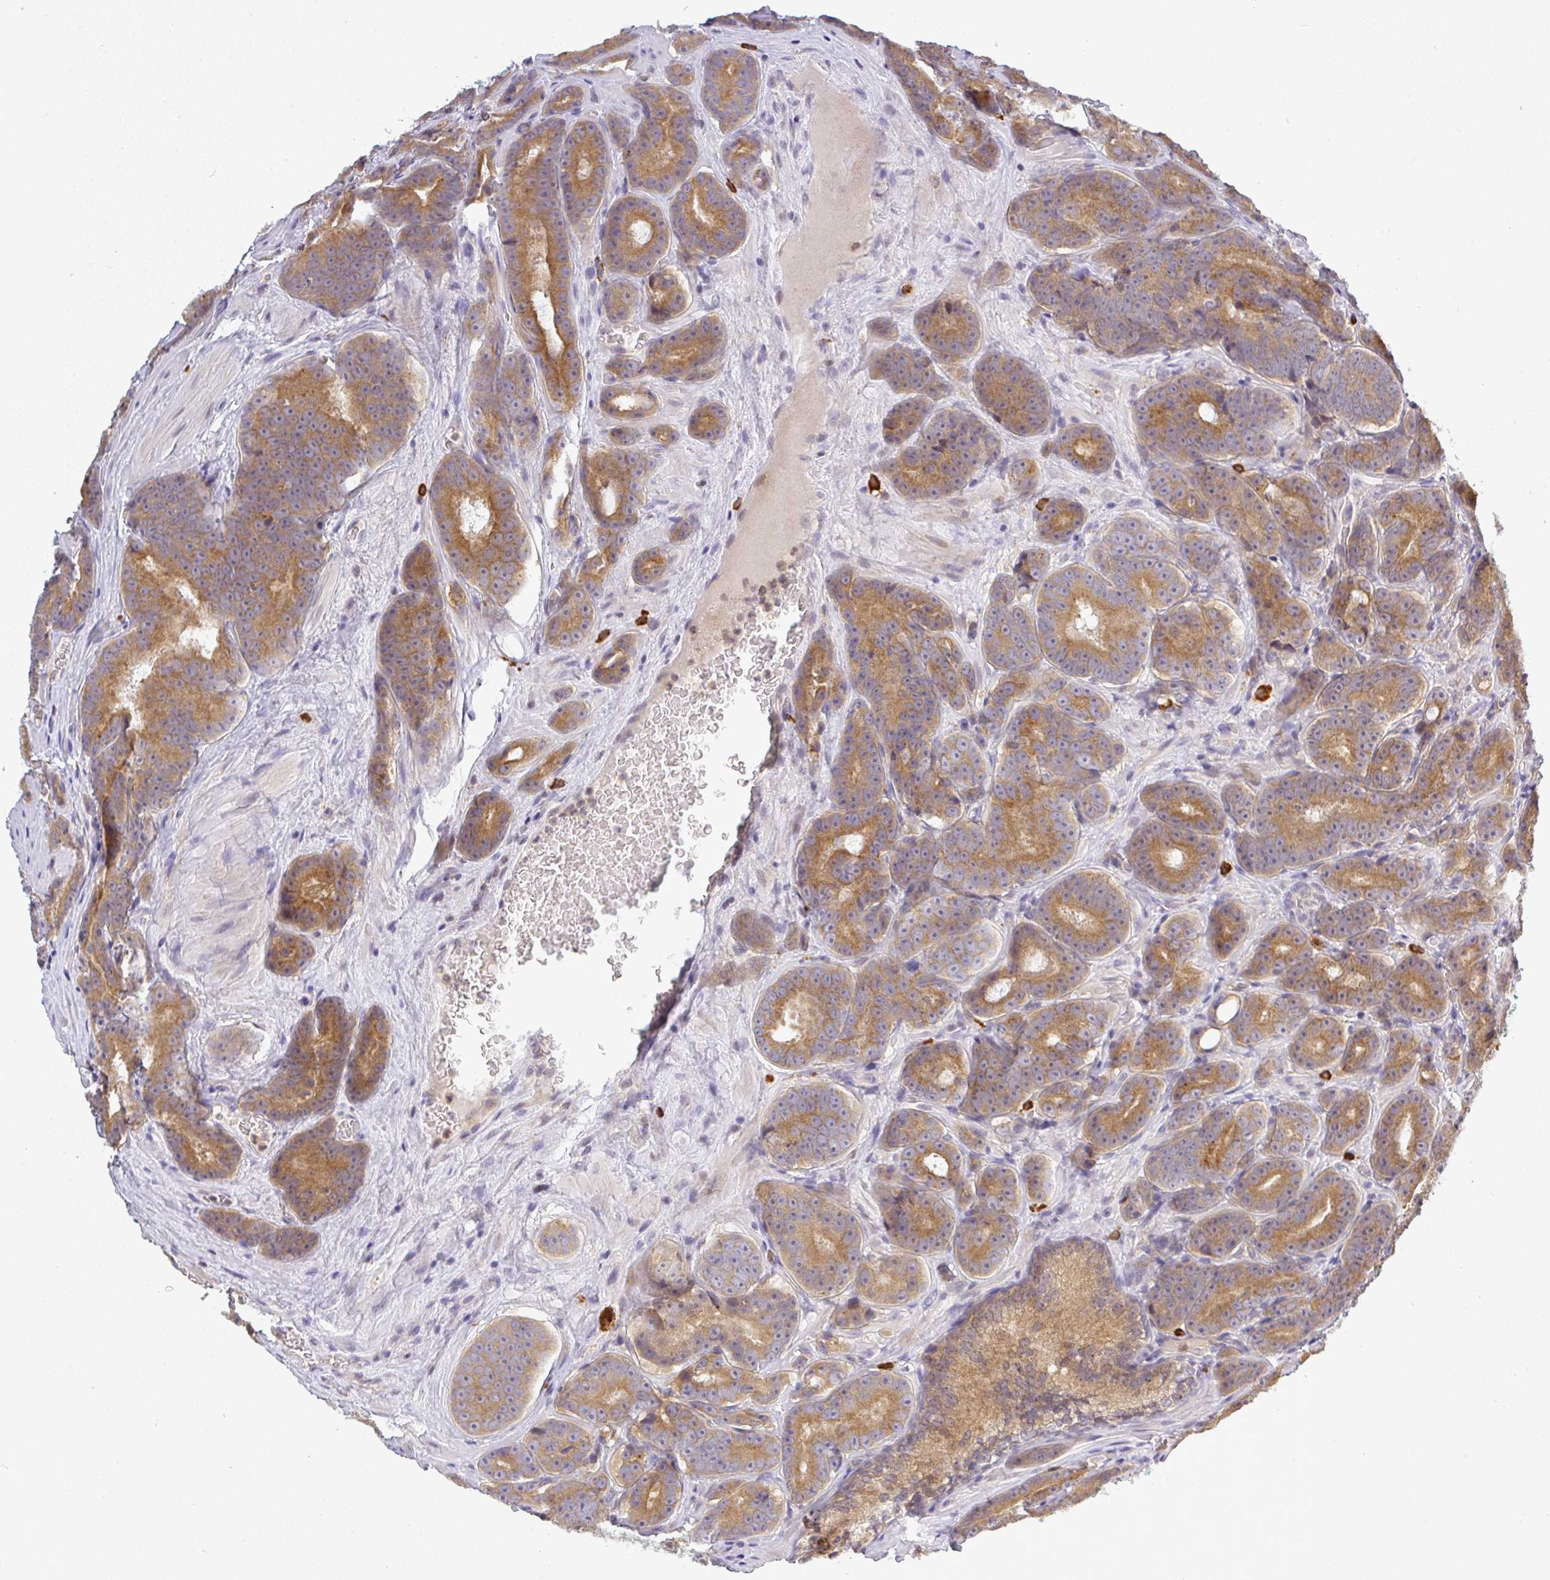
{"staining": {"intensity": "moderate", "quantity": ">75%", "location": "cytoplasmic/membranous"}, "tissue": "prostate cancer", "cell_type": "Tumor cells", "image_type": "cancer", "snomed": [{"axis": "morphology", "description": "Adenocarcinoma, Low grade"}, {"axis": "topography", "description": "Prostate"}], "caption": "Moderate cytoplasmic/membranous positivity for a protein is seen in approximately >75% of tumor cells of prostate adenocarcinoma (low-grade) using IHC.", "gene": "FAM153A", "patient": {"sex": "male", "age": 62}}